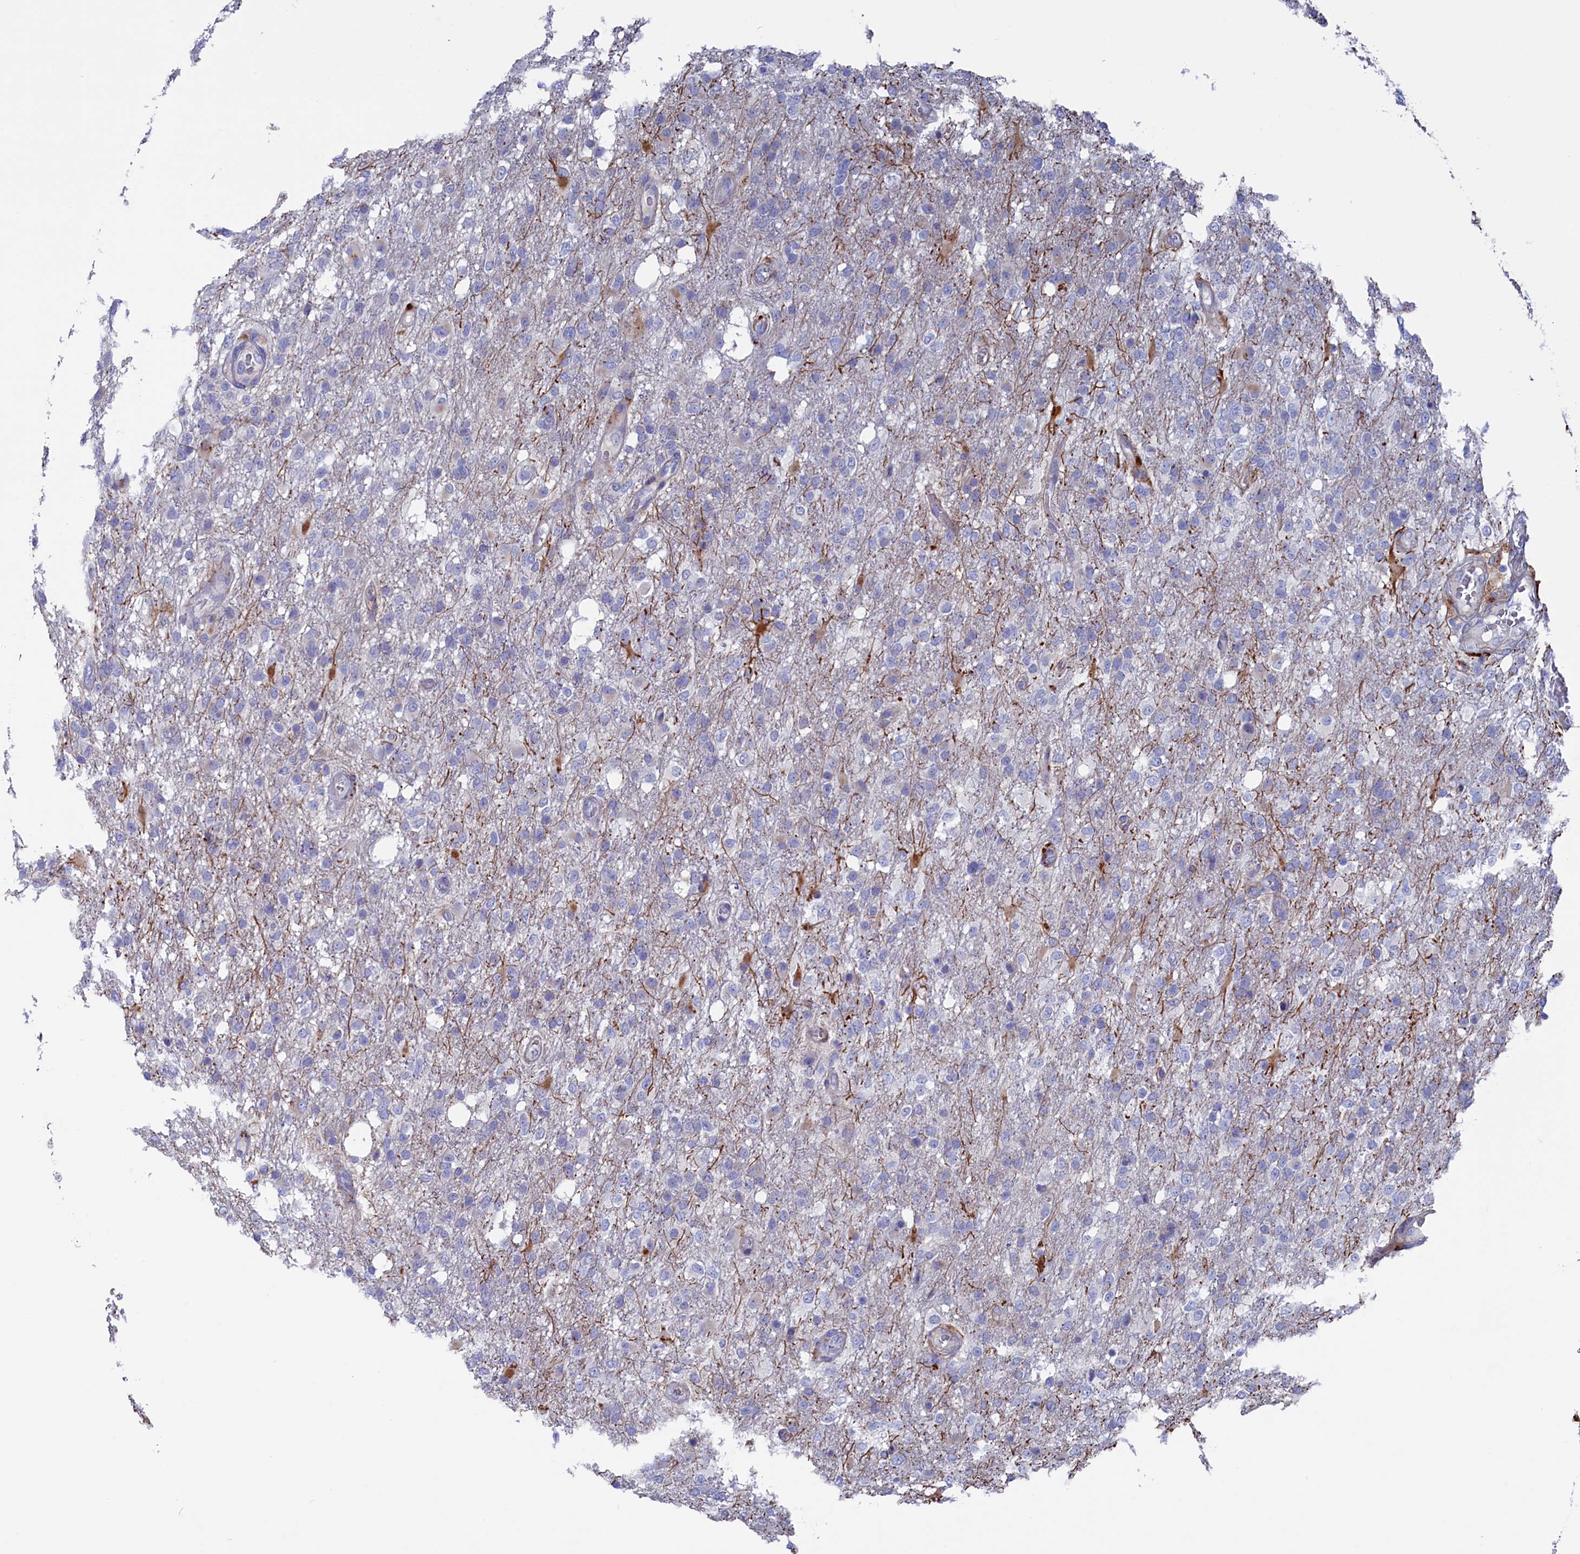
{"staining": {"intensity": "negative", "quantity": "none", "location": "none"}, "tissue": "glioma", "cell_type": "Tumor cells", "image_type": "cancer", "snomed": [{"axis": "morphology", "description": "Glioma, malignant, High grade"}, {"axis": "topography", "description": "Brain"}], "caption": "This is a photomicrograph of immunohistochemistry (IHC) staining of malignant glioma (high-grade), which shows no staining in tumor cells. (Stains: DAB (3,3'-diaminobenzidine) immunohistochemistry (IHC) with hematoxylin counter stain, Microscopy: brightfield microscopy at high magnification).", "gene": "NUDT7", "patient": {"sex": "female", "age": 74}}